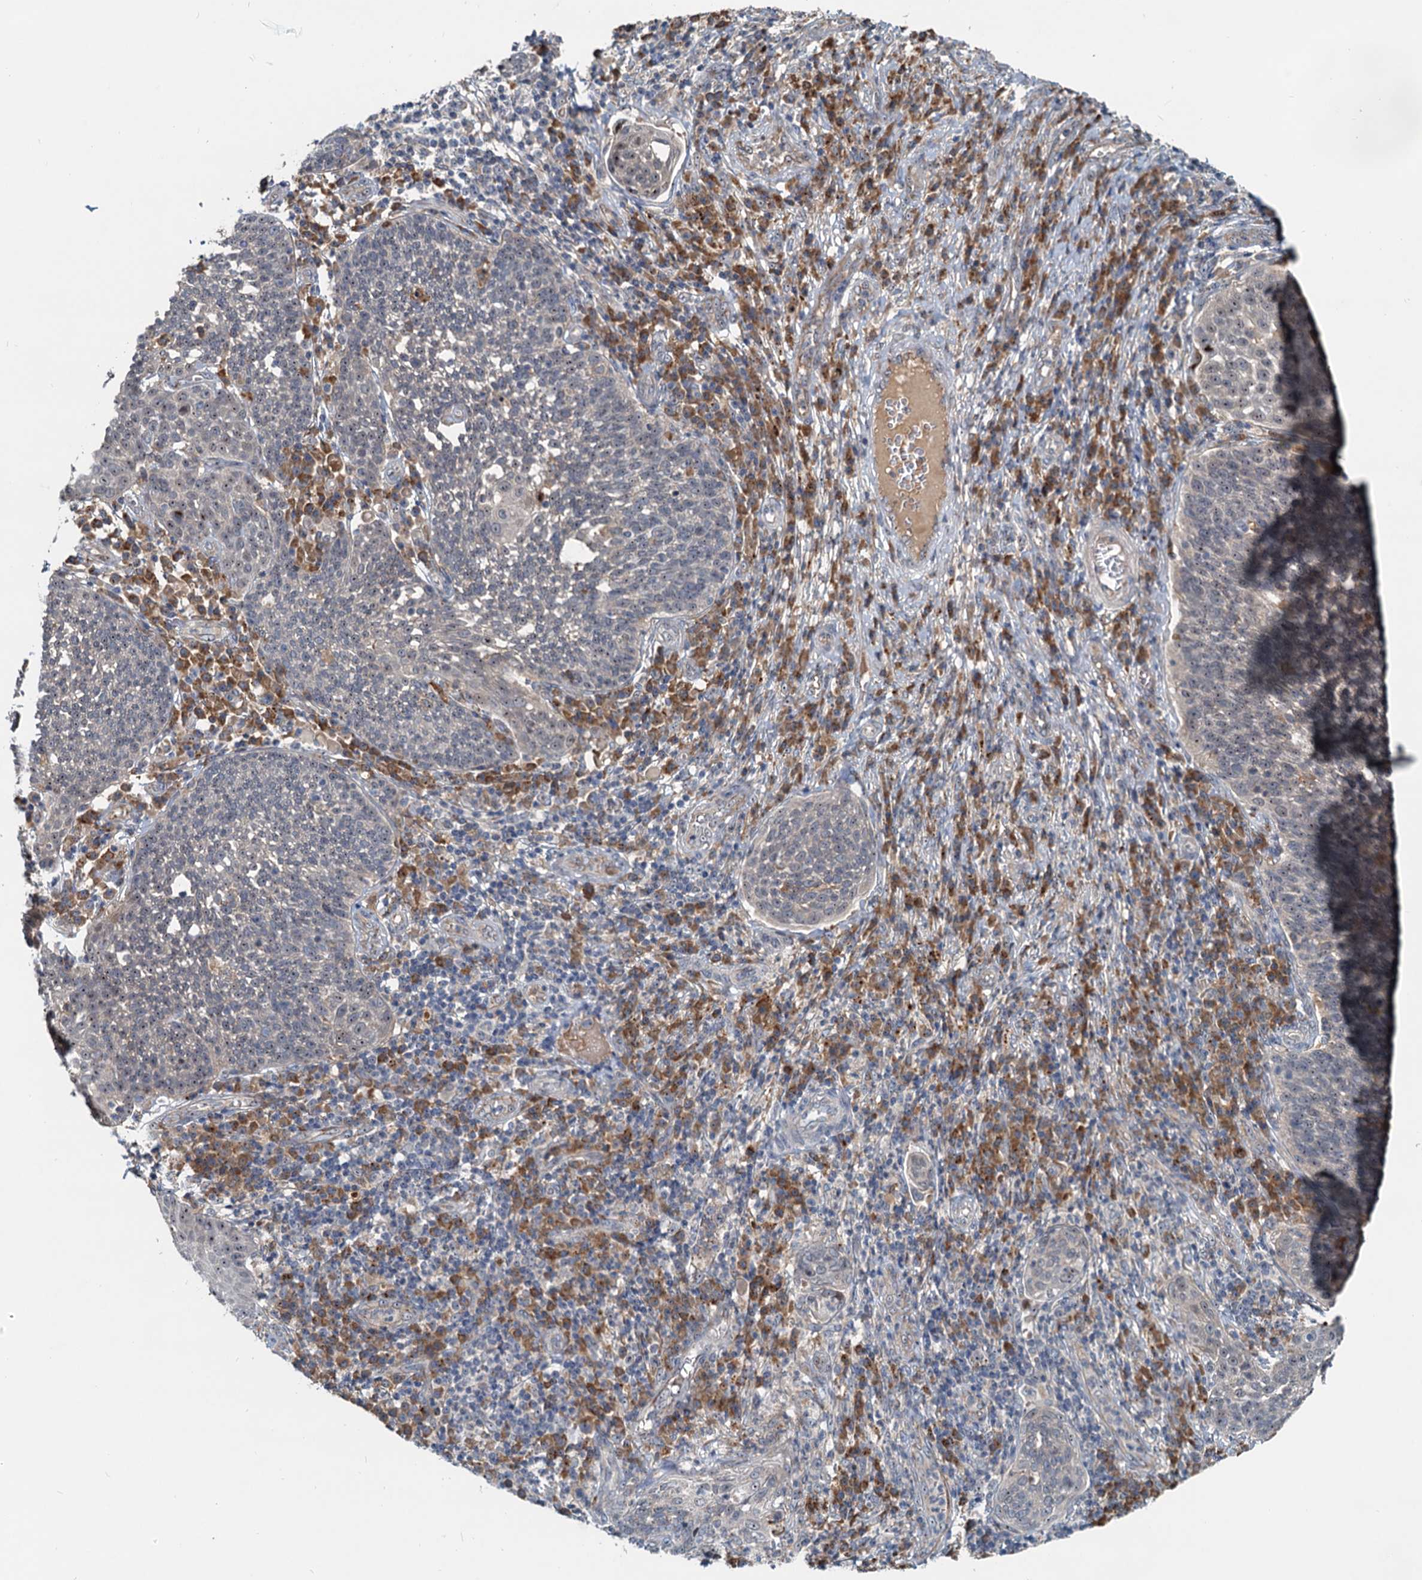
{"staining": {"intensity": "weak", "quantity": "25%-75%", "location": "nuclear"}, "tissue": "cervical cancer", "cell_type": "Tumor cells", "image_type": "cancer", "snomed": [{"axis": "morphology", "description": "Squamous cell carcinoma, NOS"}, {"axis": "topography", "description": "Cervix"}], "caption": "Squamous cell carcinoma (cervical) stained with immunohistochemistry (IHC) exhibits weak nuclear staining in approximately 25%-75% of tumor cells.", "gene": "RGS7BP", "patient": {"sex": "female", "age": 34}}